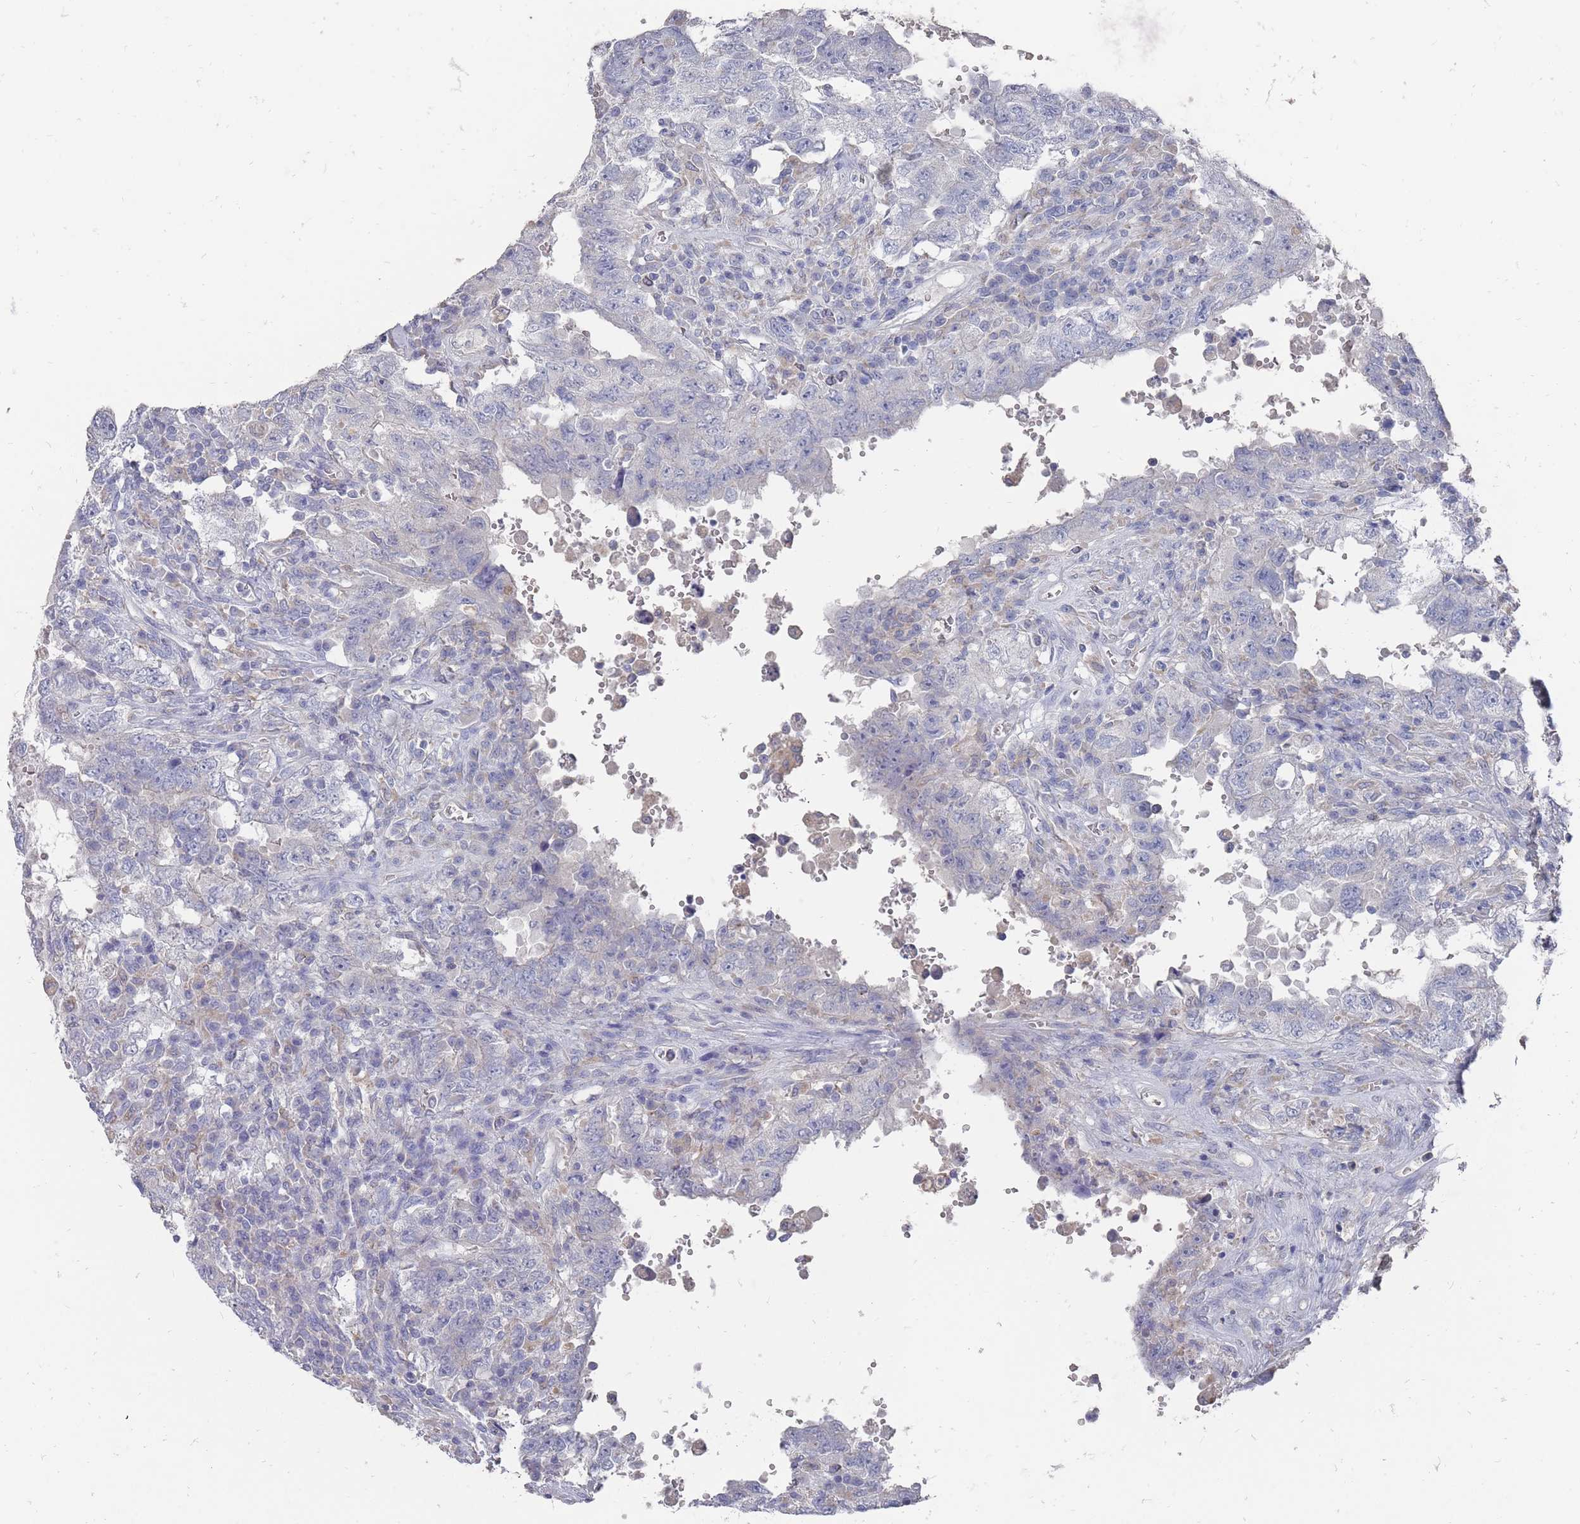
{"staining": {"intensity": "negative", "quantity": "none", "location": "none"}, "tissue": "testis cancer", "cell_type": "Tumor cells", "image_type": "cancer", "snomed": [{"axis": "morphology", "description": "Carcinoma, Embryonal, NOS"}, {"axis": "topography", "description": "Testis"}], "caption": "Immunohistochemistry (IHC) micrograph of human embryonal carcinoma (testis) stained for a protein (brown), which displays no expression in tumor cells.", "gene": "OTULINL", "patient": {"sex": "male", "age": 26}}